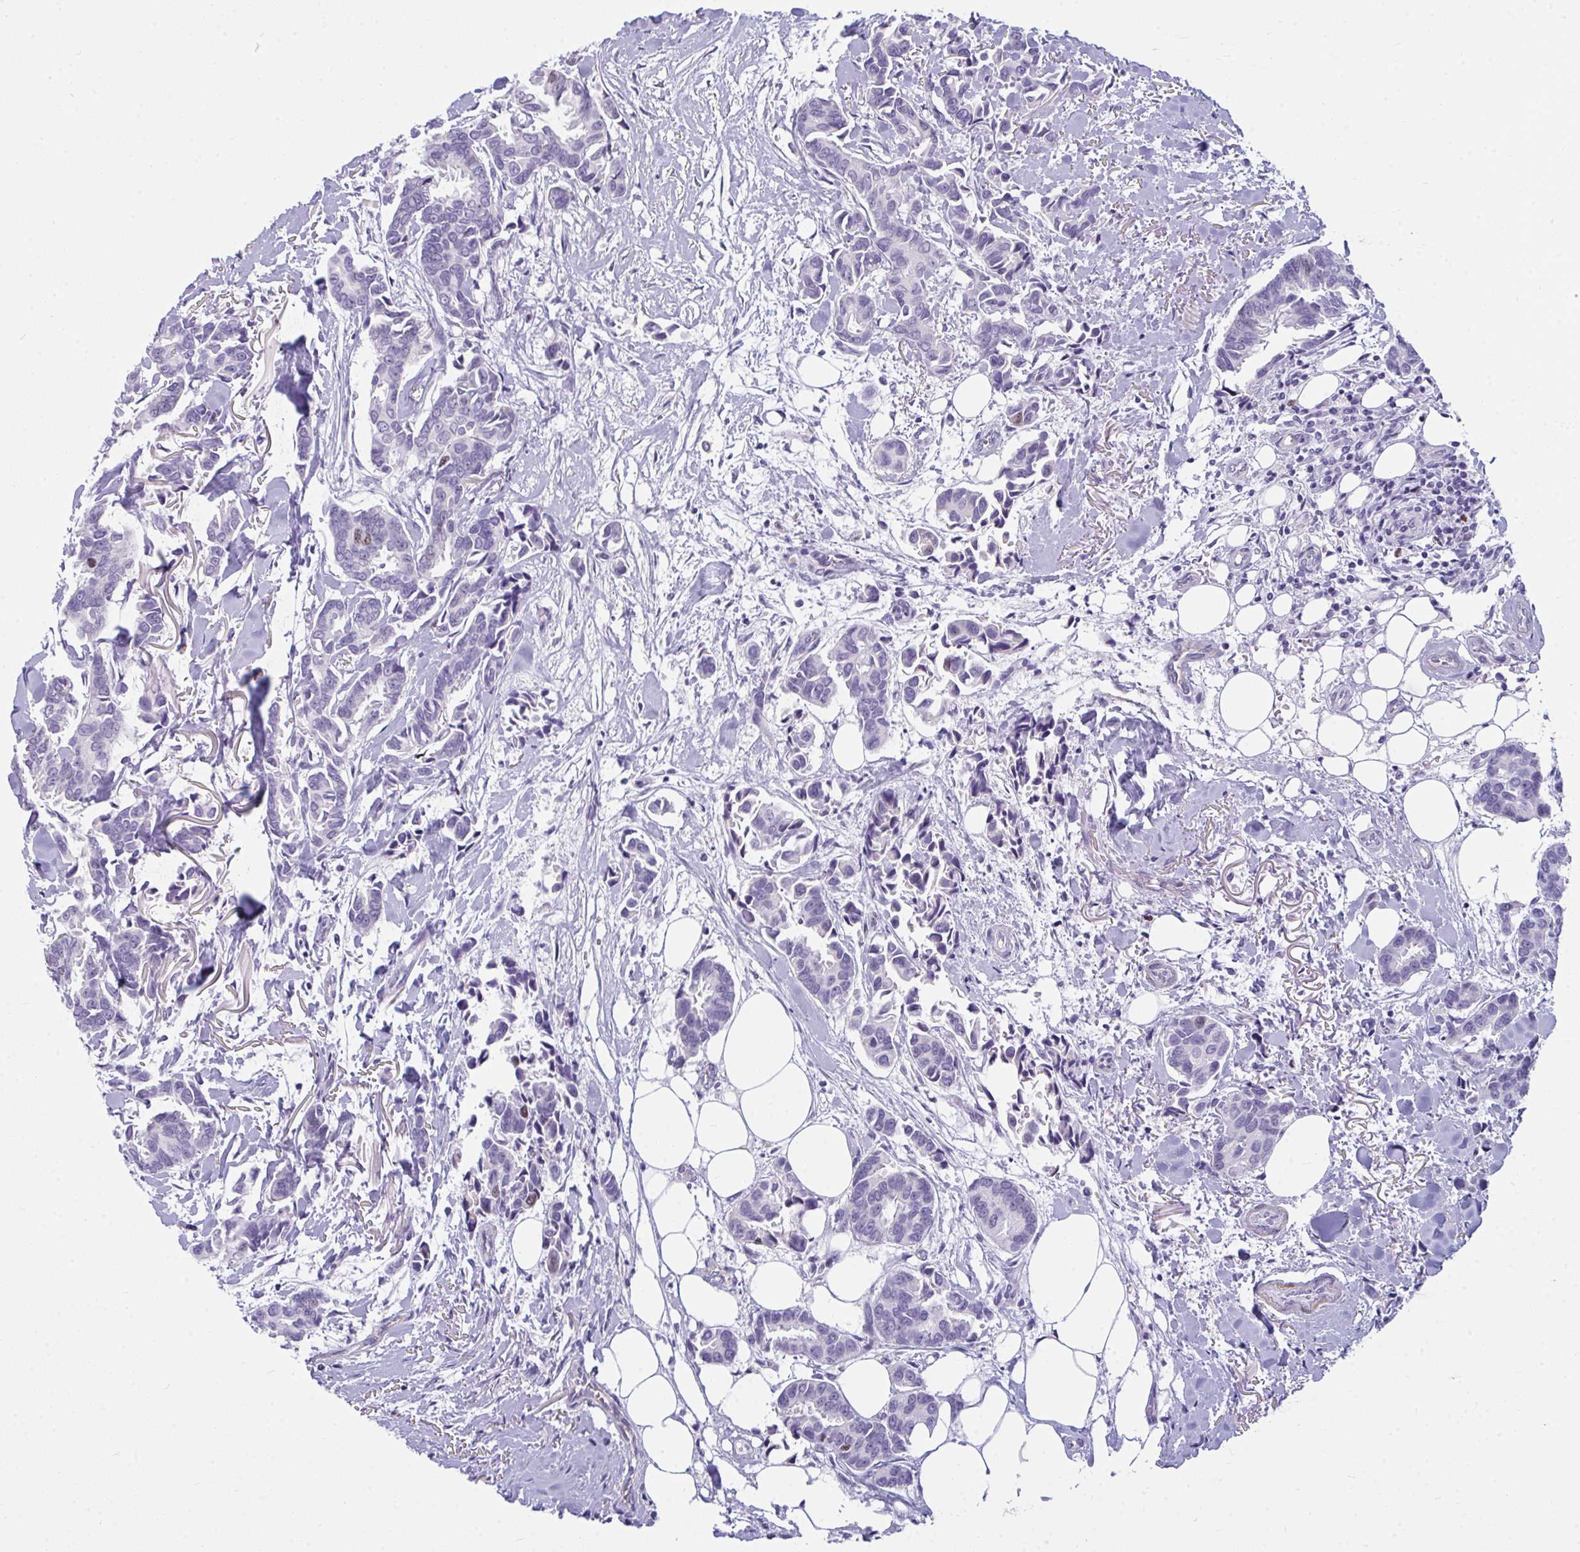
{"staining": {"intensity": "negative", "quantity": "none", "location": "none"}, "tissue": "breast cancer", "cell_type": "Tumor cells", "image_type": "cancer", "snomed": [{"axis": "morphology", "description": "Duct carcinoma"}, {"axis": "topography", "description": "Breast"}], "caption": "Intraductal carcinoma (breast) stained for a protein using immunohistochemistry (IHC) shows no staining tumor cells.", "gene": "SUZ12", "patient": {"sex": "female", "age": 73}}